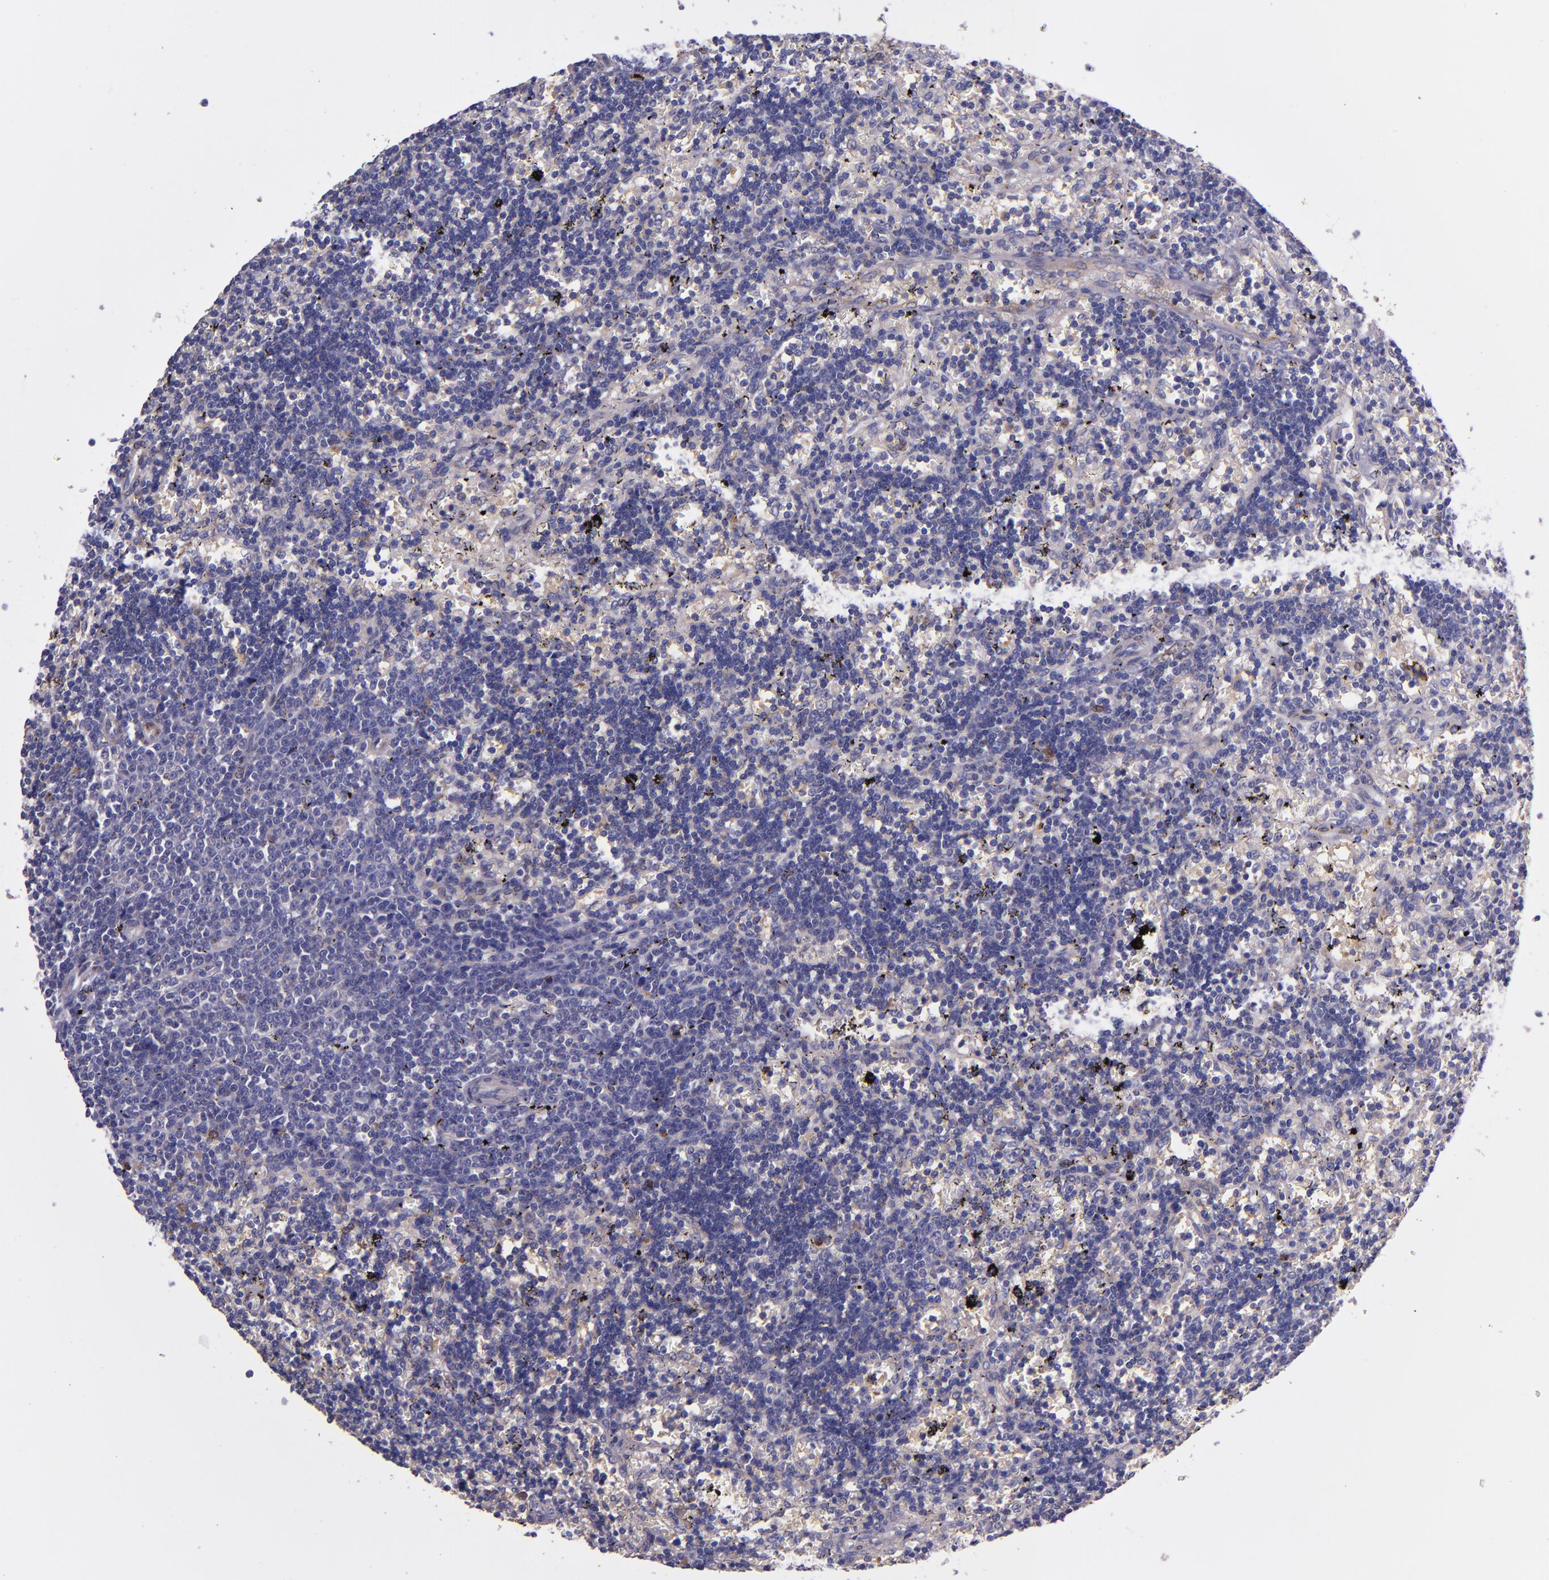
{"staining": {"intensity": "moderate", "quantity": "<25%", "location": "cytoplasmic/membranous"}, "tissue": "lymphoma", "cell_type": "Tumor cells", "image_type": "cancer", "snomed": [{"axis": "morphology", "description": "Malignant lymphoma, non-Hodgkin's type, Low grade"}, {"axis": "topography", "description": "Spleen"}], "caption": "Moderate cytoplasmic/membranous positivity is present in approximately <25% of tumor cells in low-grade malignant lymphoma, non-Hodgkin's type.", "gene": "WASHC1", "patient": {"sex": "male", "age": 60}}